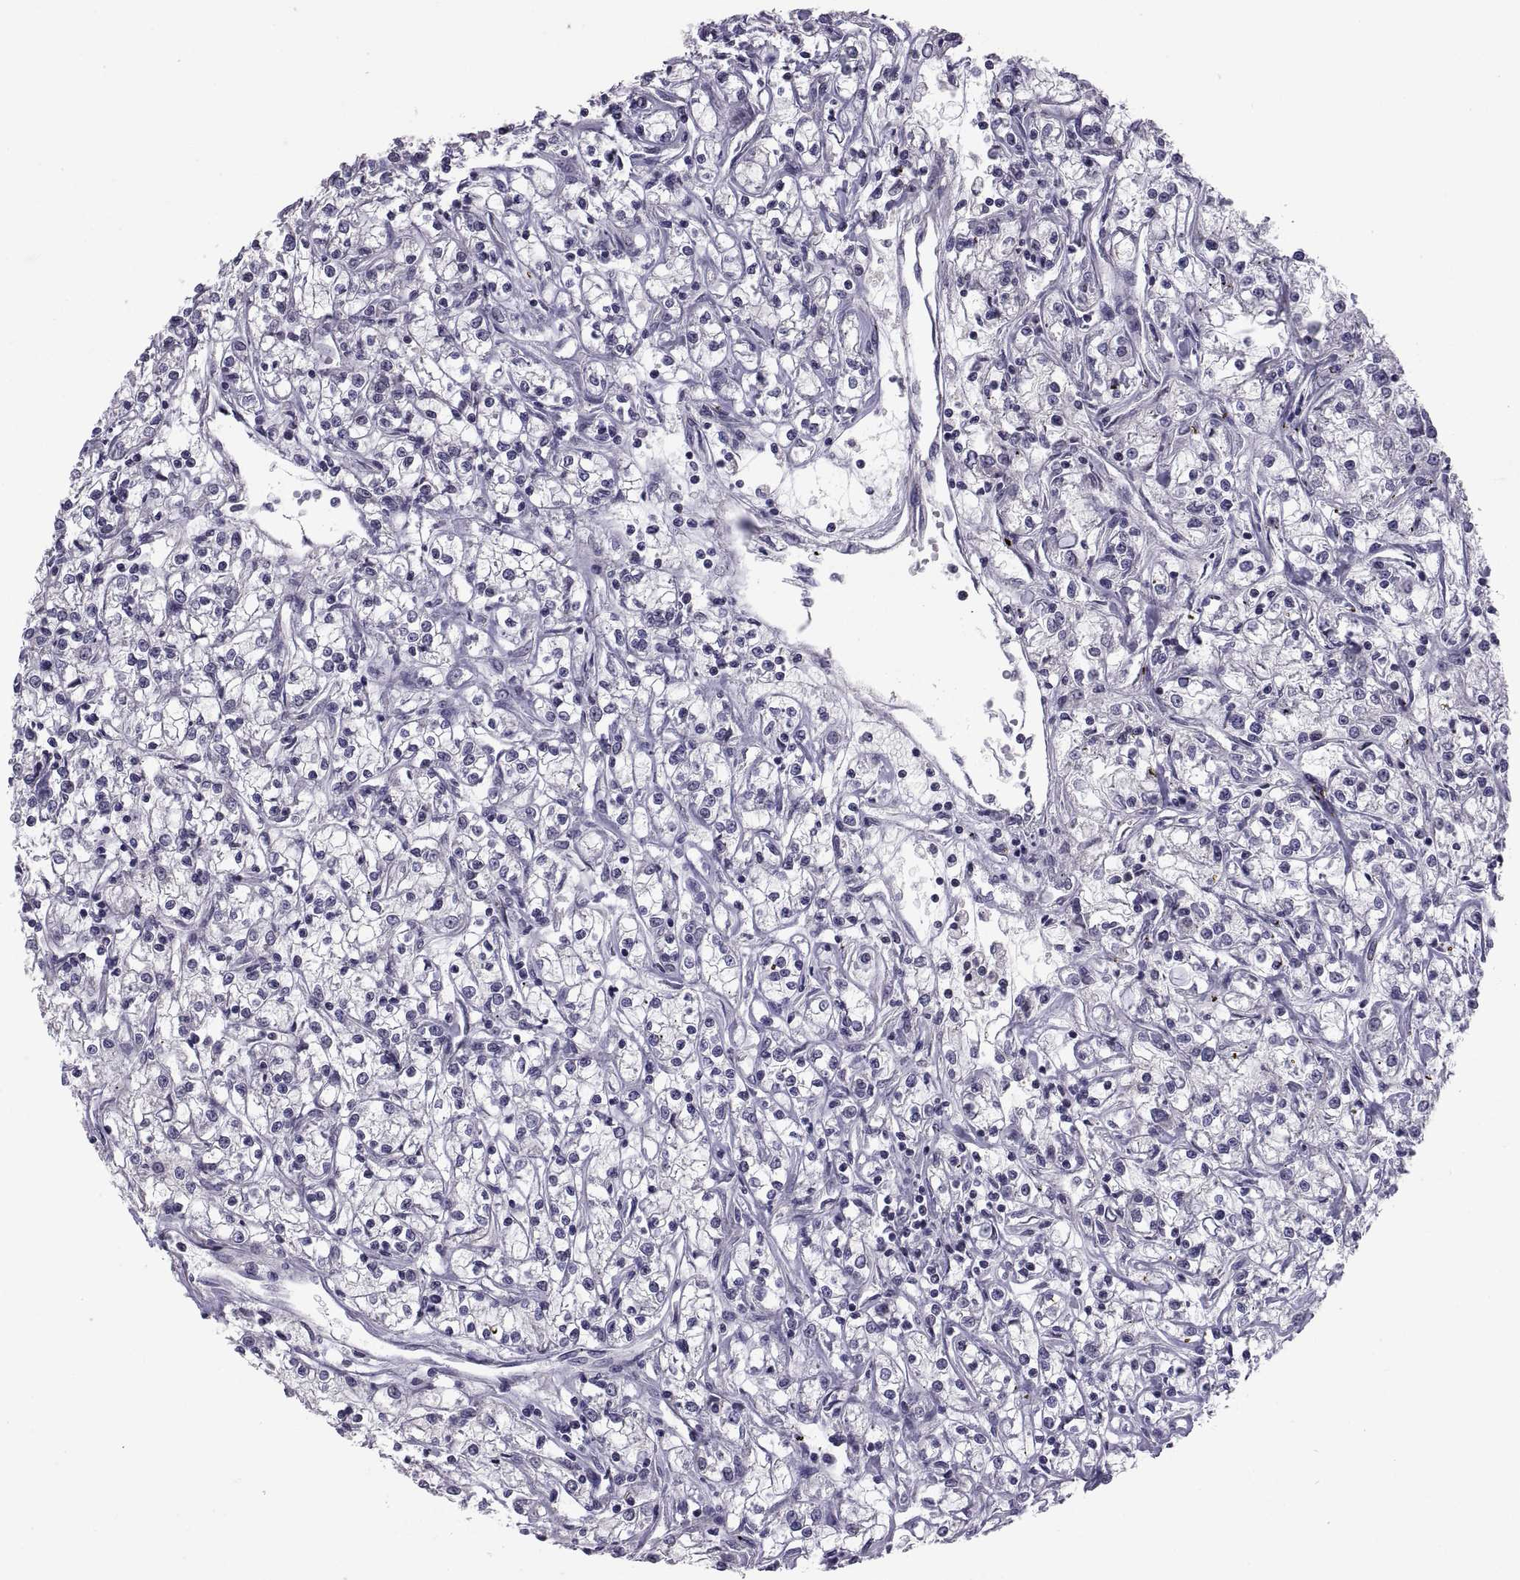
{"staining": {"intensity": "negative", "quantity": "none", "location": "none"}, "tissue": "renal cancer", "cell_type": "Tumor cells", "image_type": "cancer", "snomed": [{"axis": "morphology", "description": "Adenocarcinoma, NOS"}, {"axis": "topography", "description": "Kidney"}], "caption": "Immunohistochemistry photomicrograph of neoplastic tissue: human renal cancer stained with DAB (3,3'-diaminobenzidine) exhibits no significant protein staining in tumor cells. (Immunohistochemistry (ihc), brightfield microscopy, high magnification).", "gene": "NPTX2", "patient": {"sex": "female", "age": 59}}